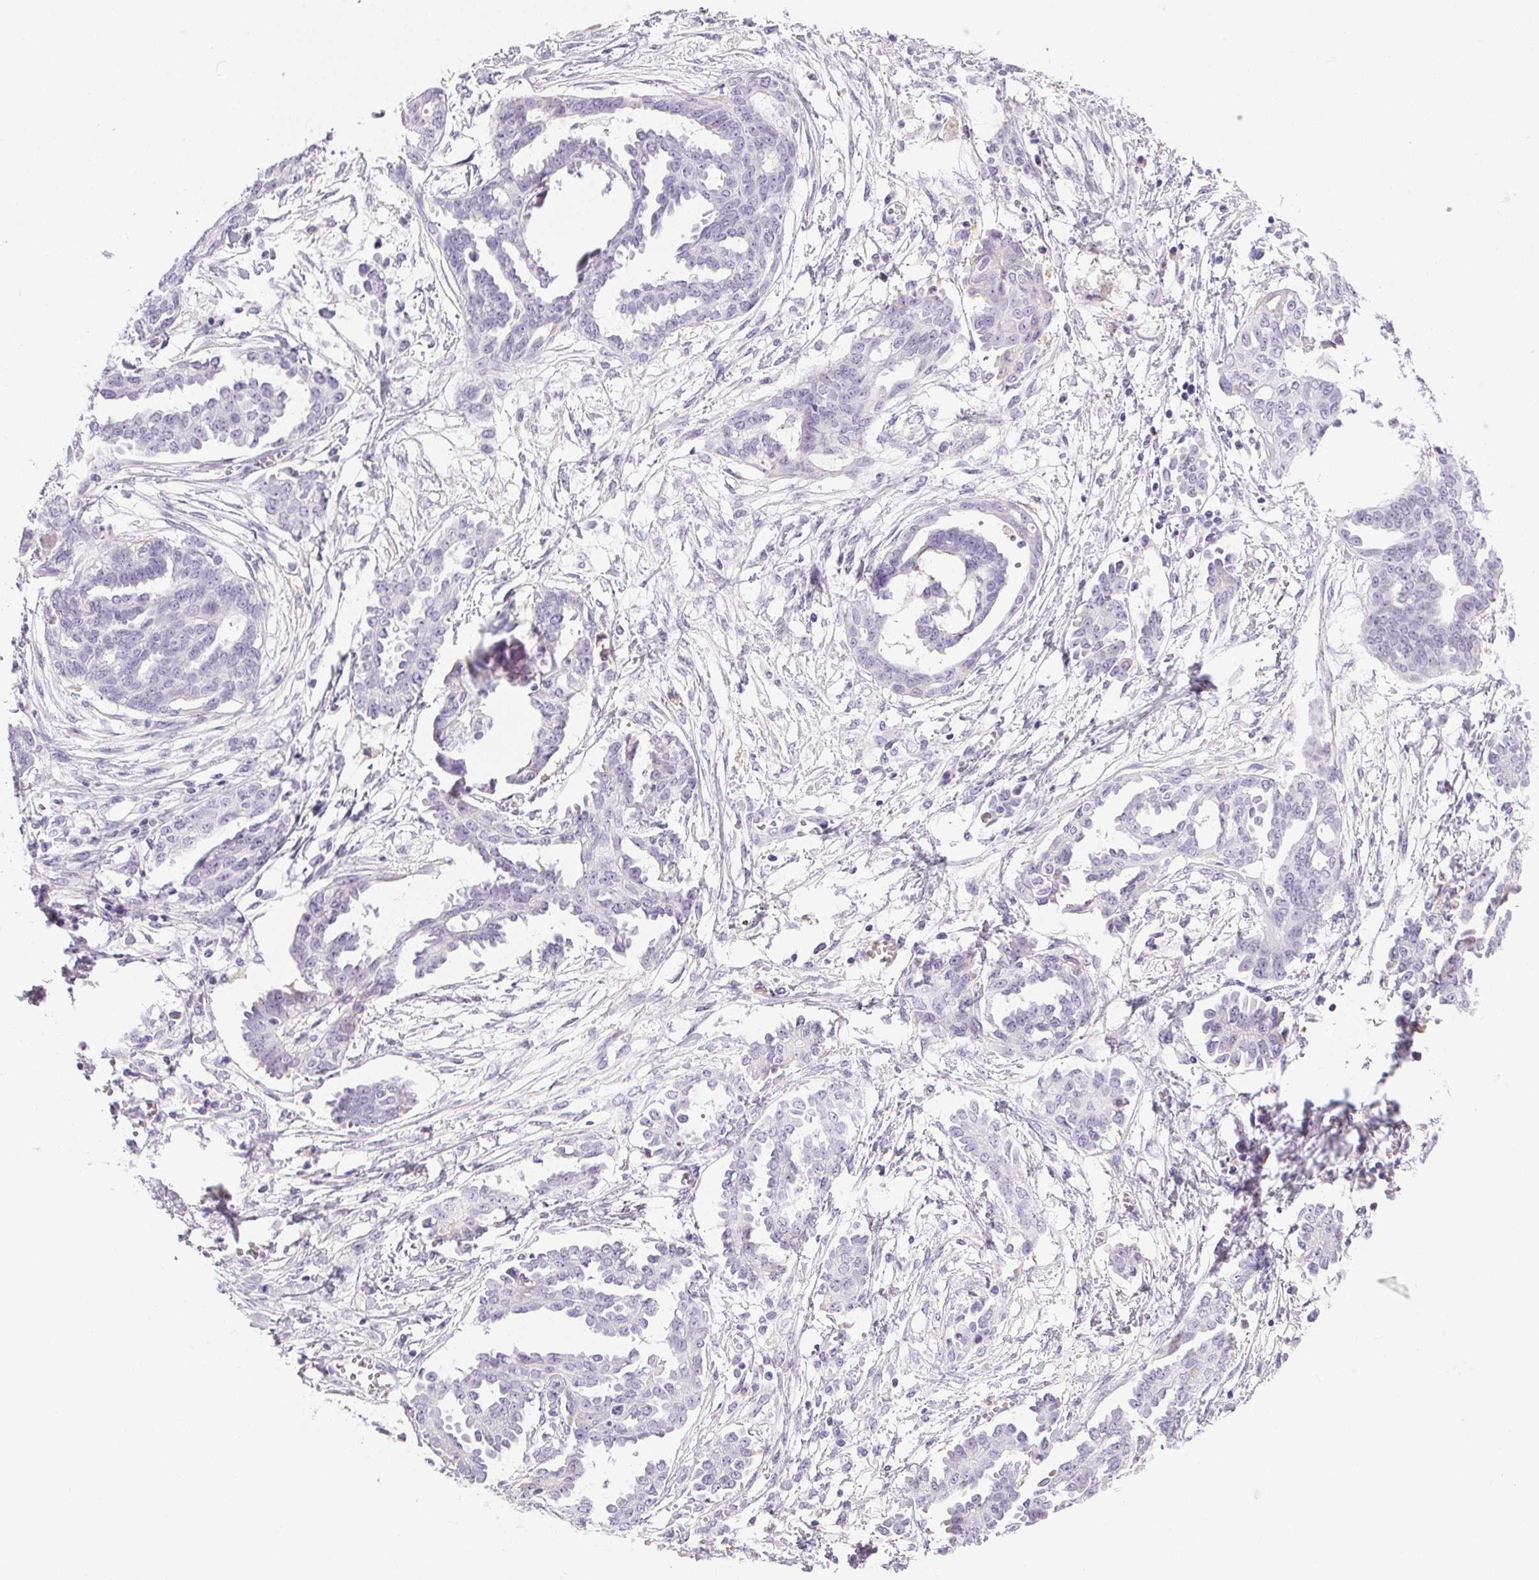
{"staining": {"intensity": "negative", "quantity": "none", "location": "none"}, "tissue": "ovarian cancer", "cell_type": "Tumor cells", "image_type": "cancer", "snomed": [{"axis": "morphology", "description": "Cystadenocarcinoma, serous, NOS"}, {"axis": "topography", "description": "Ovary"}], "caption": "The micrograph shows no significant expression in tumor cells of ovarian cancer.", "gene": "PADI4", "patient": {"sex": "female", "age": 71}}